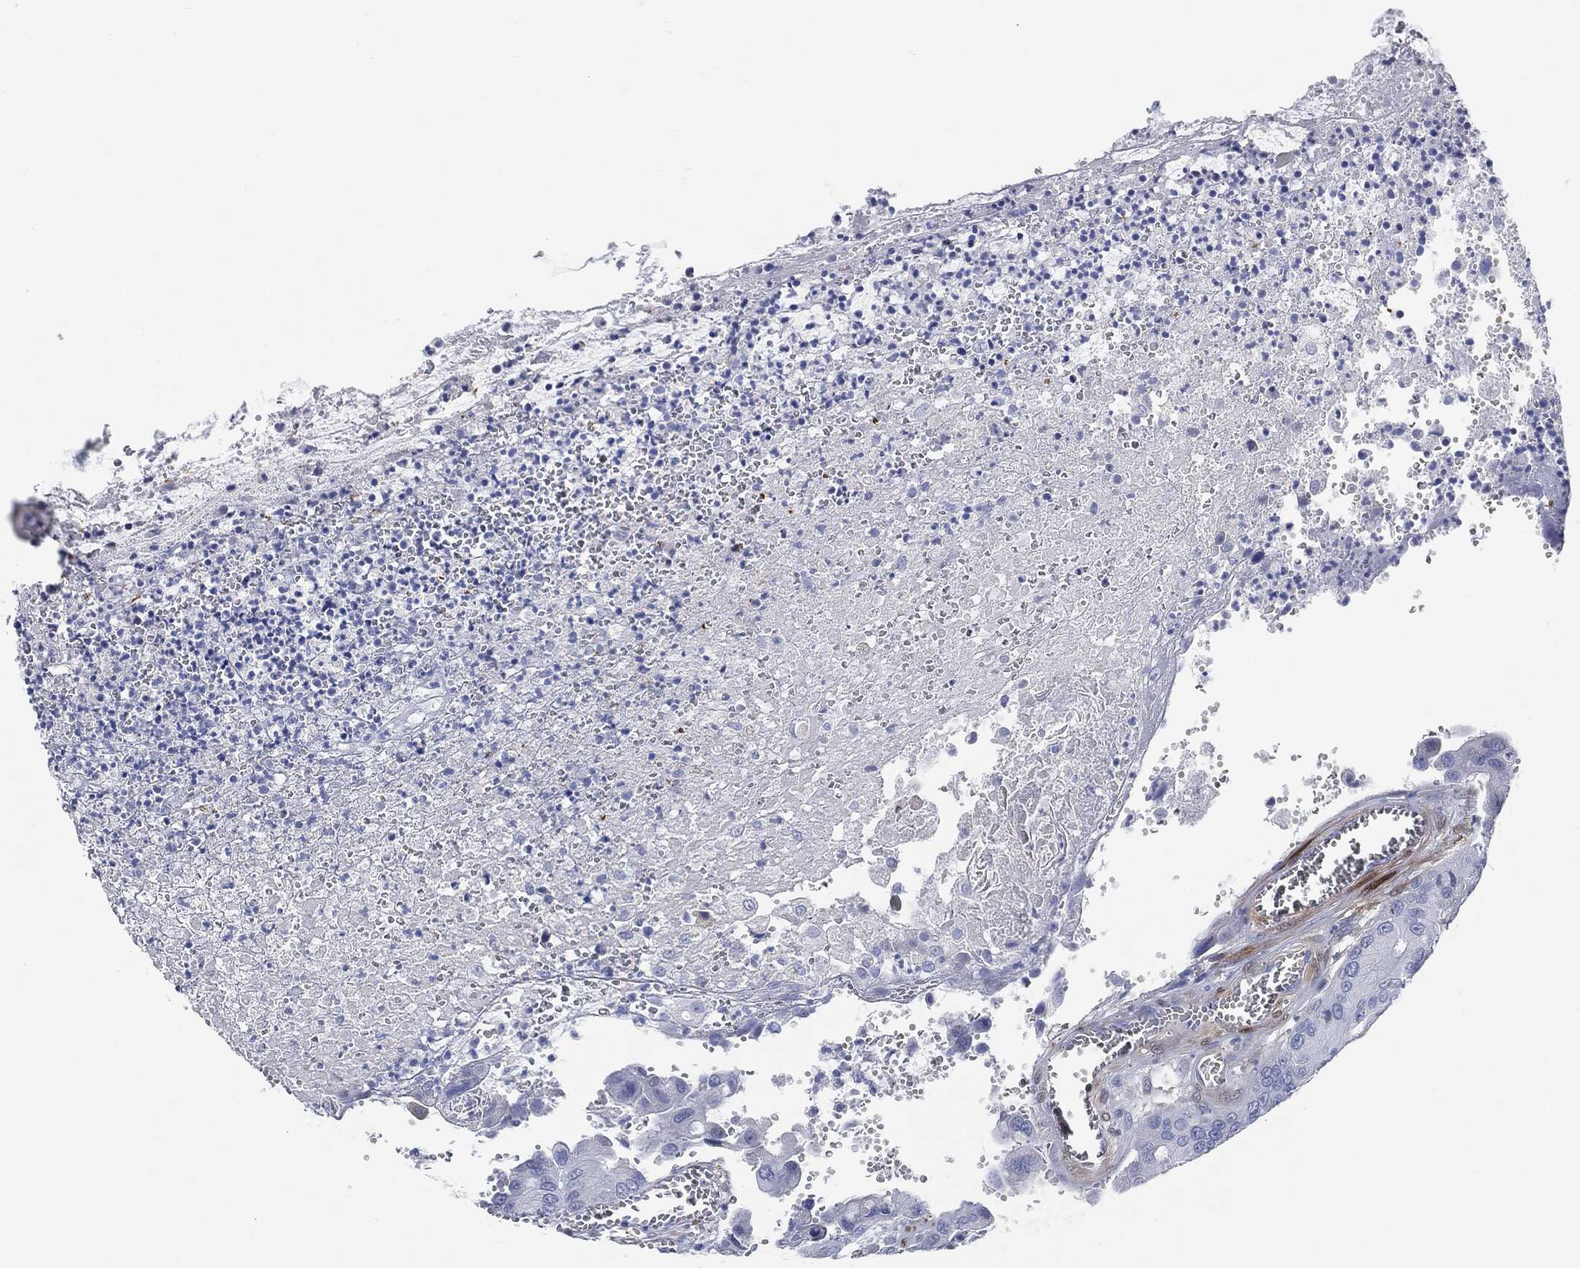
{"staining": {"intensity": "negative", "quantity": "none", "location": "none"}, "tissue": "colorectal cancer", "cell_type": "Tumor cells", "image_type": "cancer", "snomed": [{"axis": "morphology", "description": "Adenocarcinoma, NOS"}, {"axis": "topography", "description": "Colon"}], "caption": "Colorectal adenocarcinoma stained for a protein using immunohistochemistry (IHC) displays no positivity tumor cells.", "gene": "TAGLN", "patient": {"sex": "female", "age": 78}}